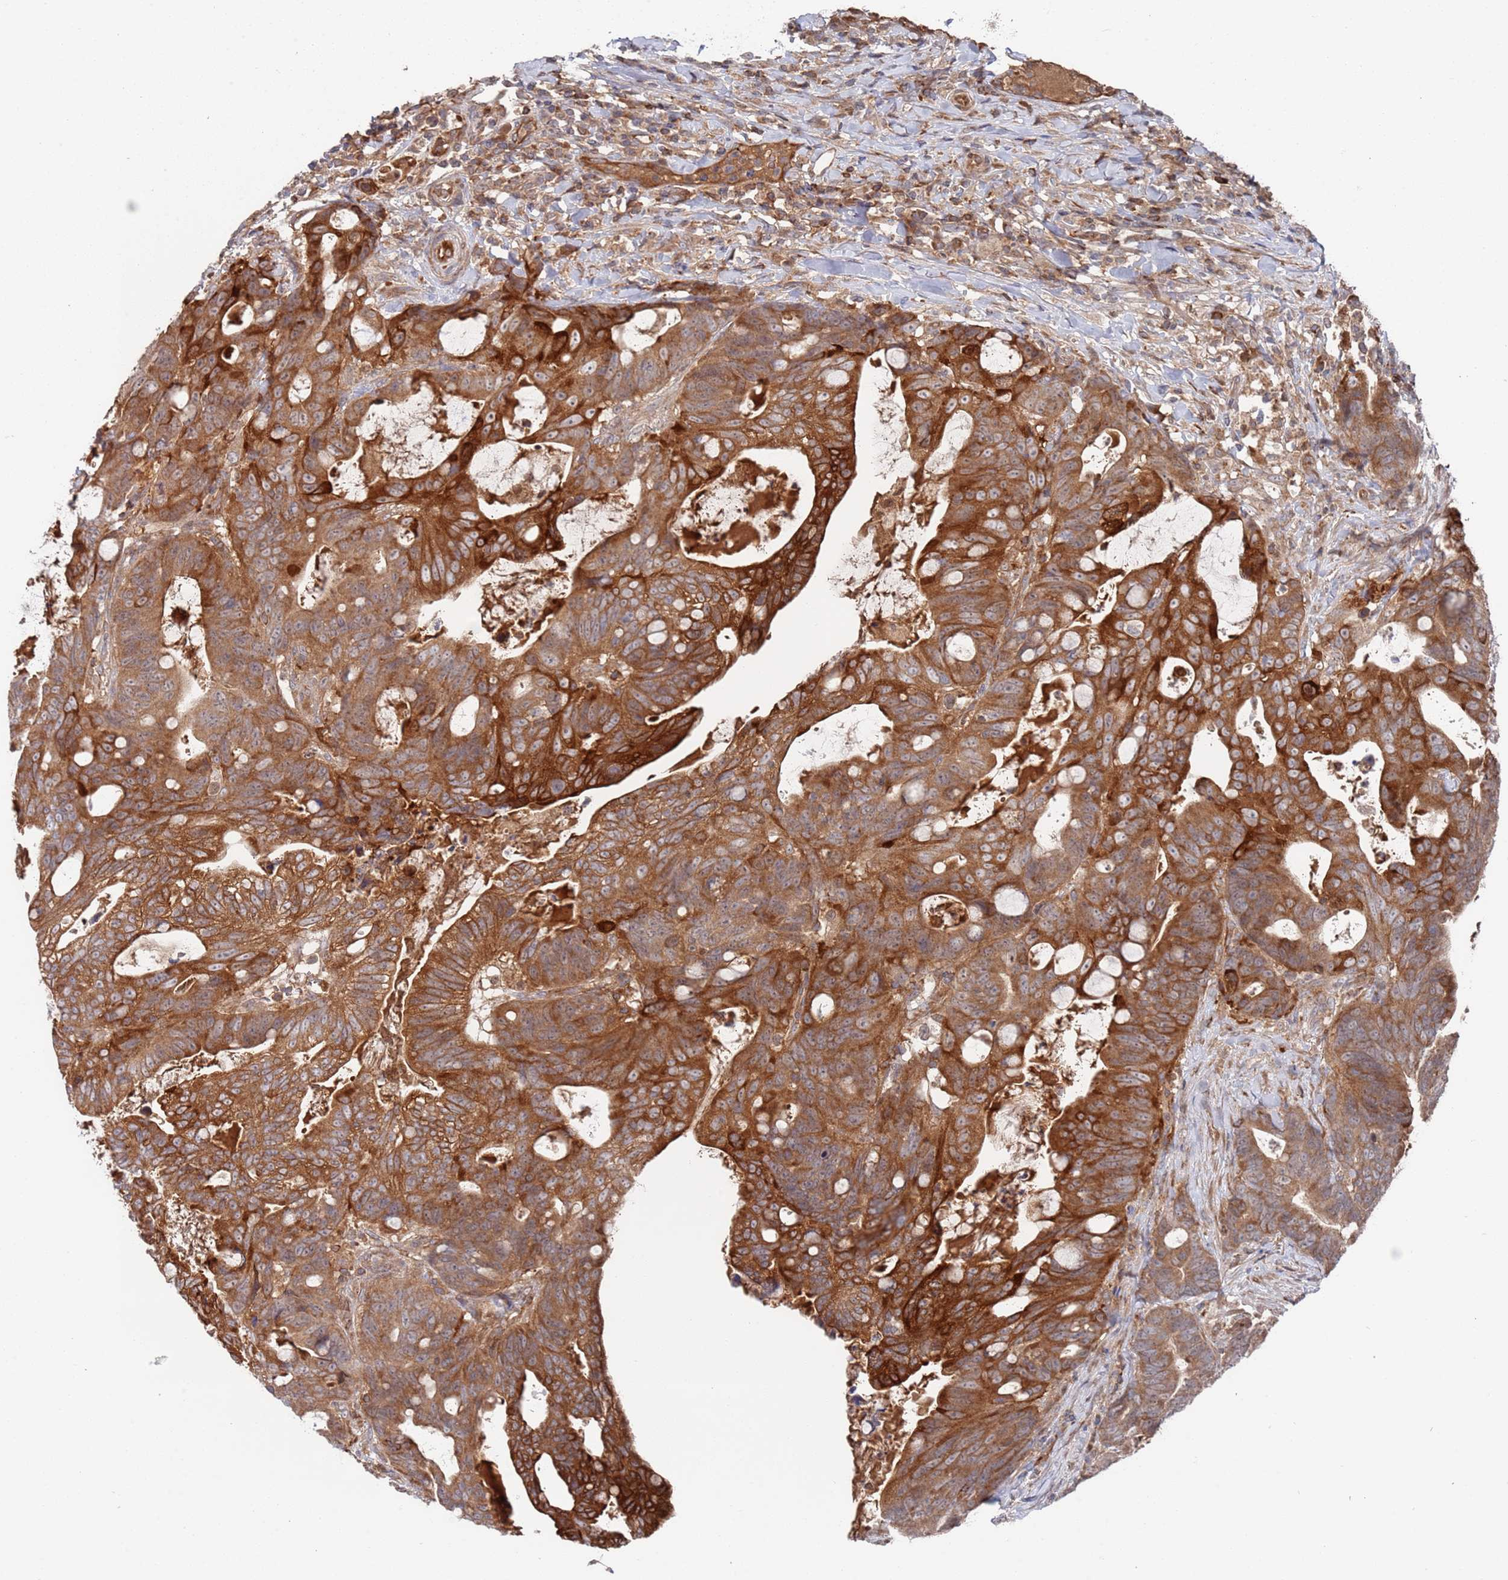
{"staining": {"intensity": "strong", "quantity": ">75%", "location": "cytoplasmic/membranous"}, "tissue": "colorectal cancer", "cell_type": "Tumor cells", "image_type": "cancer", "snomed": [{"axis": "morphology", "description": "Adenocarcinoma, NOS"}, {"axis": "topography", "description": "Colon"}], "caption": "Tumor cells reveal high levels of strong cytoplasmic/membranous staining in approximately >75% of cells in colorectal cancer (adenocarcinoma).", "gene": "DDX60", "patient": {"sex": "female", "age": 82}}